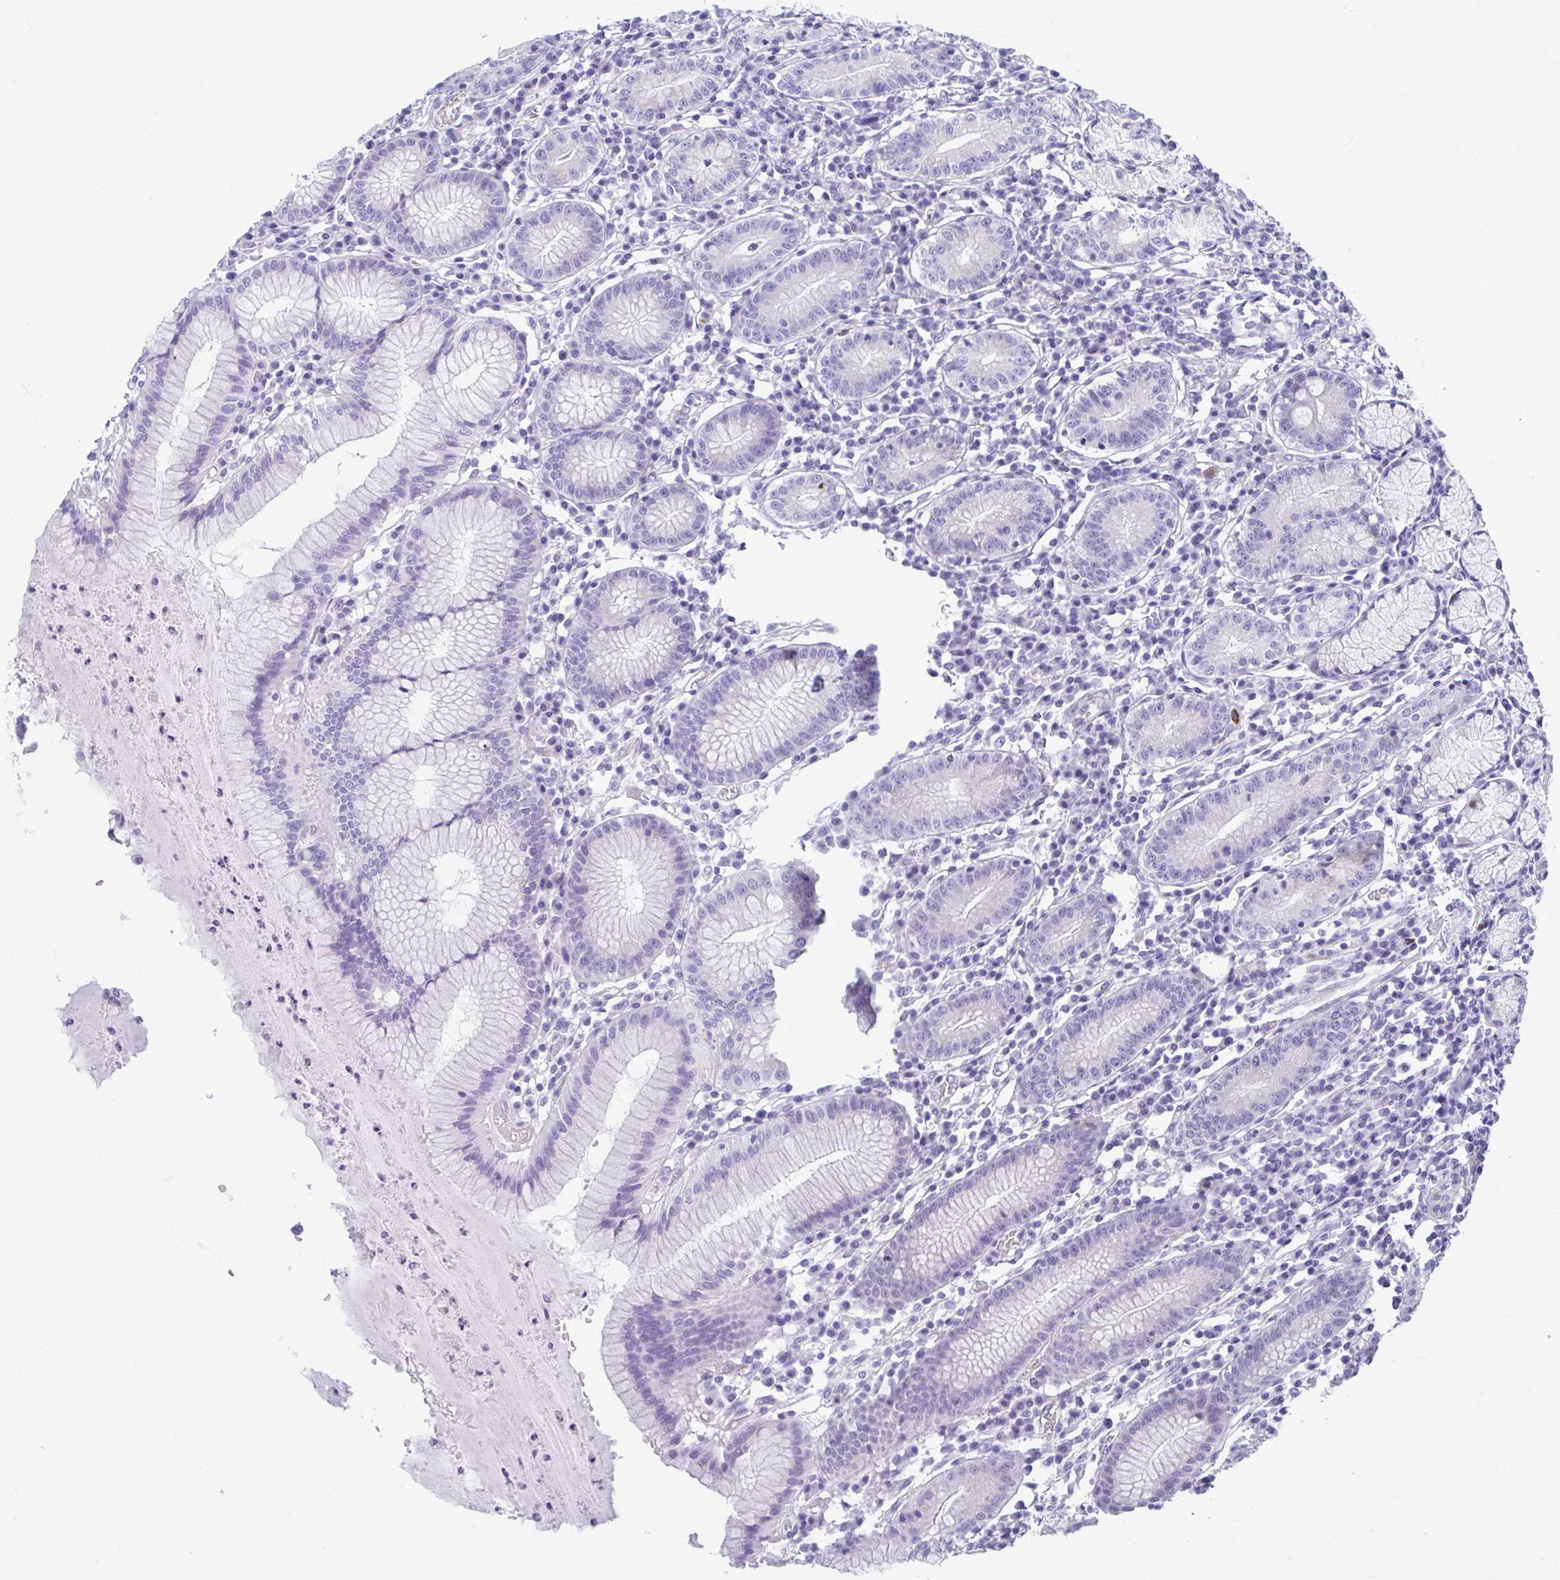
{"staining": {"intensity": "negative", "quantity": "none", "location": "none"}, "tissue": "stomach", "cell_type": "Glandular cells", "image_type": "normal", "snomed": [{"axis": "morphology", "description": "Normal tissue, NOS"}, {"axis": "topography", "description": "Stomach"}], "caption": "This is an immunohistochemistry histopathology image of normal stomach. There is no positivity in glandular cells.", "gene": "ISL1", "patient": {"sex": "male", "age": 55}}